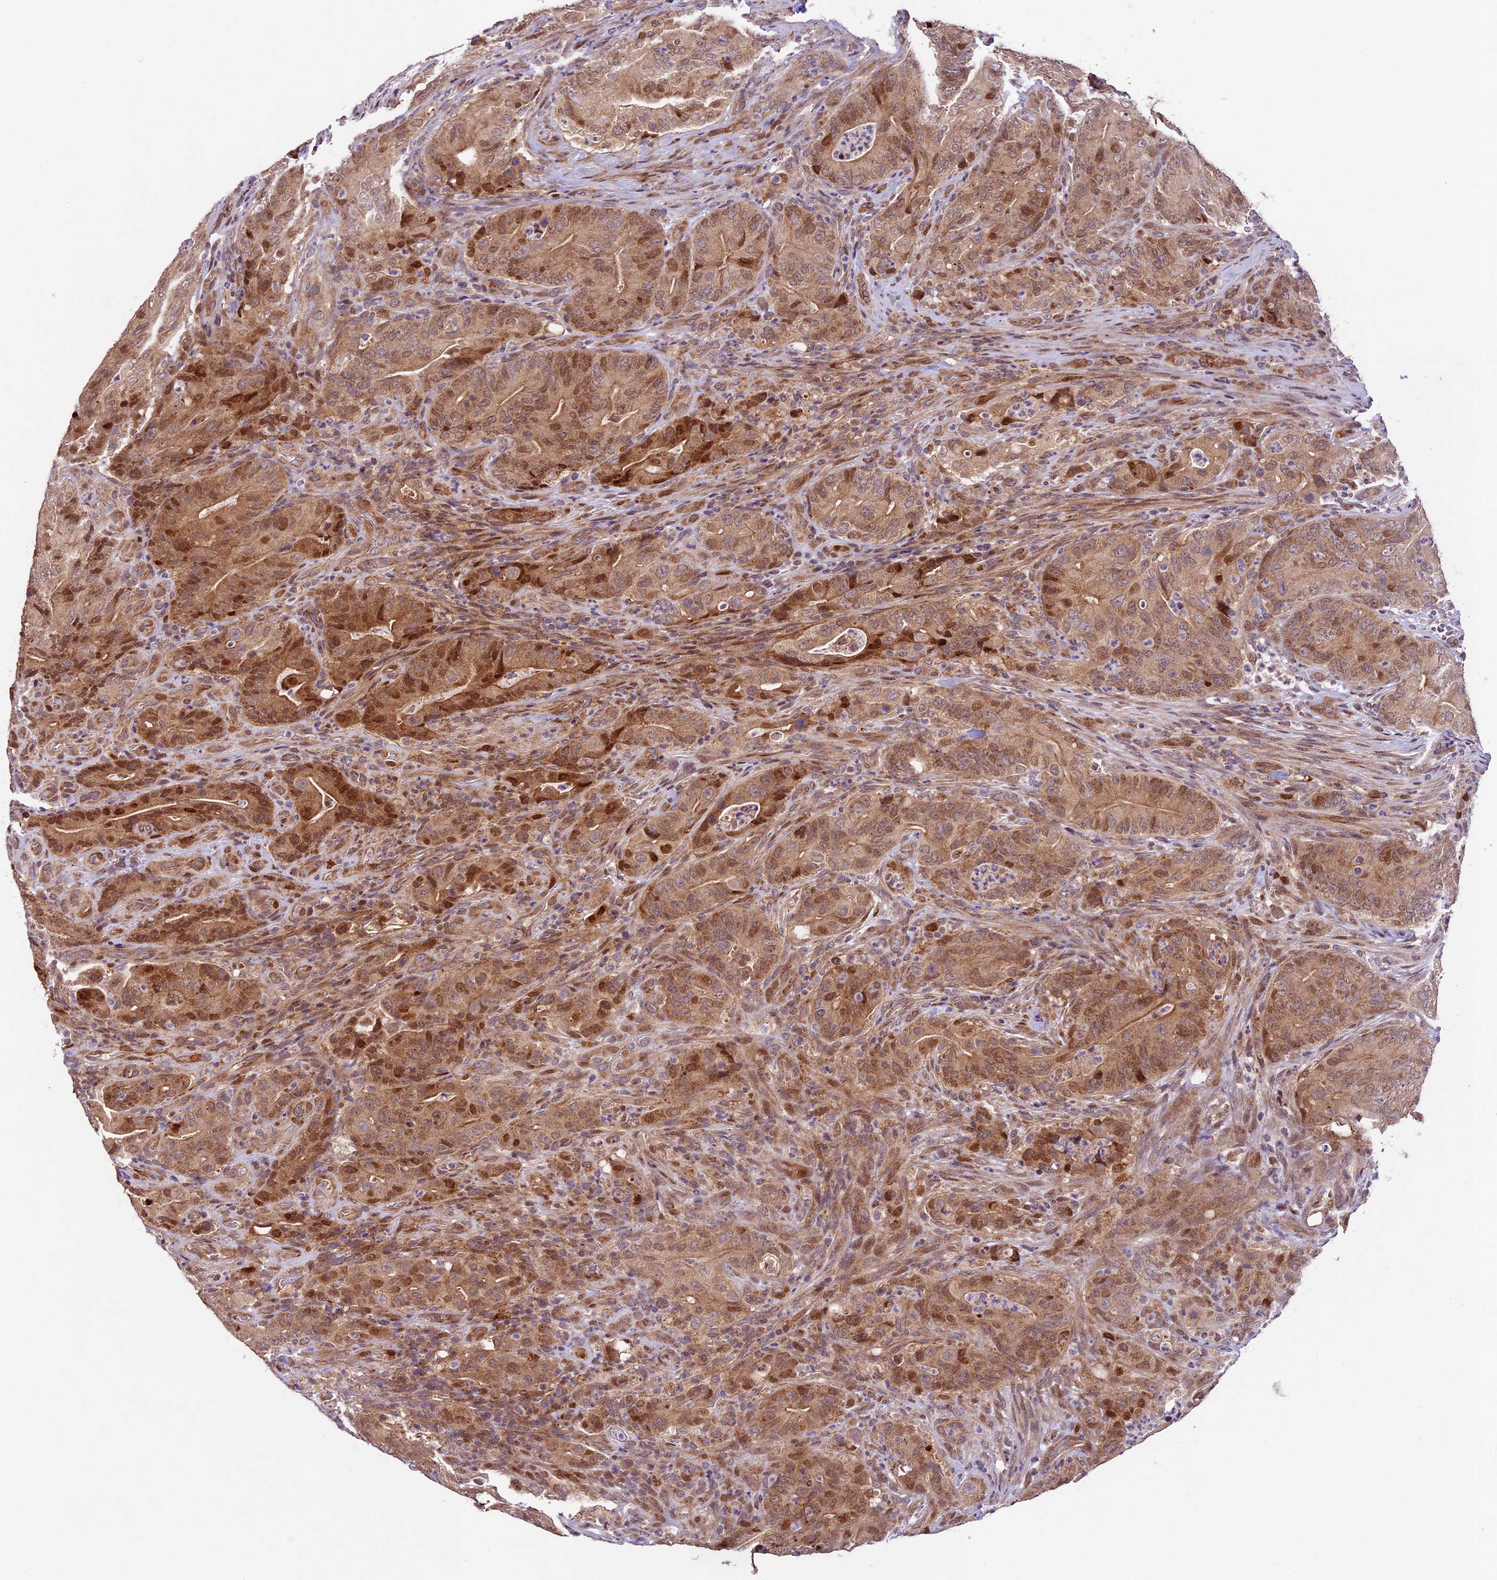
{"staining": {"intensity": "moderate", "quantity": ">75%", "location": "cytoplasmic/membranous,nuclear"}, "tissue": "colorectal cancer", "cell_type": "Tumor cells", "image_type": "cancer", "snomed": [{"axis": "morphology", "description": "Normal tissue, NOS"}, {"axis": "topography", "description": "Colon"}], "caption": "Tumor cells exhibit moderate cytoplasmic/membranous and nuclear staining in approximately >75% of cells in colorectal cancer. The staining was performed using DAB (3,3'-diaminobenzidine), with brown indicating positive protein expression. Nuclei are stained blue with hematoxylin.", "gene": "CCSER1", "patient": {"sex": "female", "age": 82}}